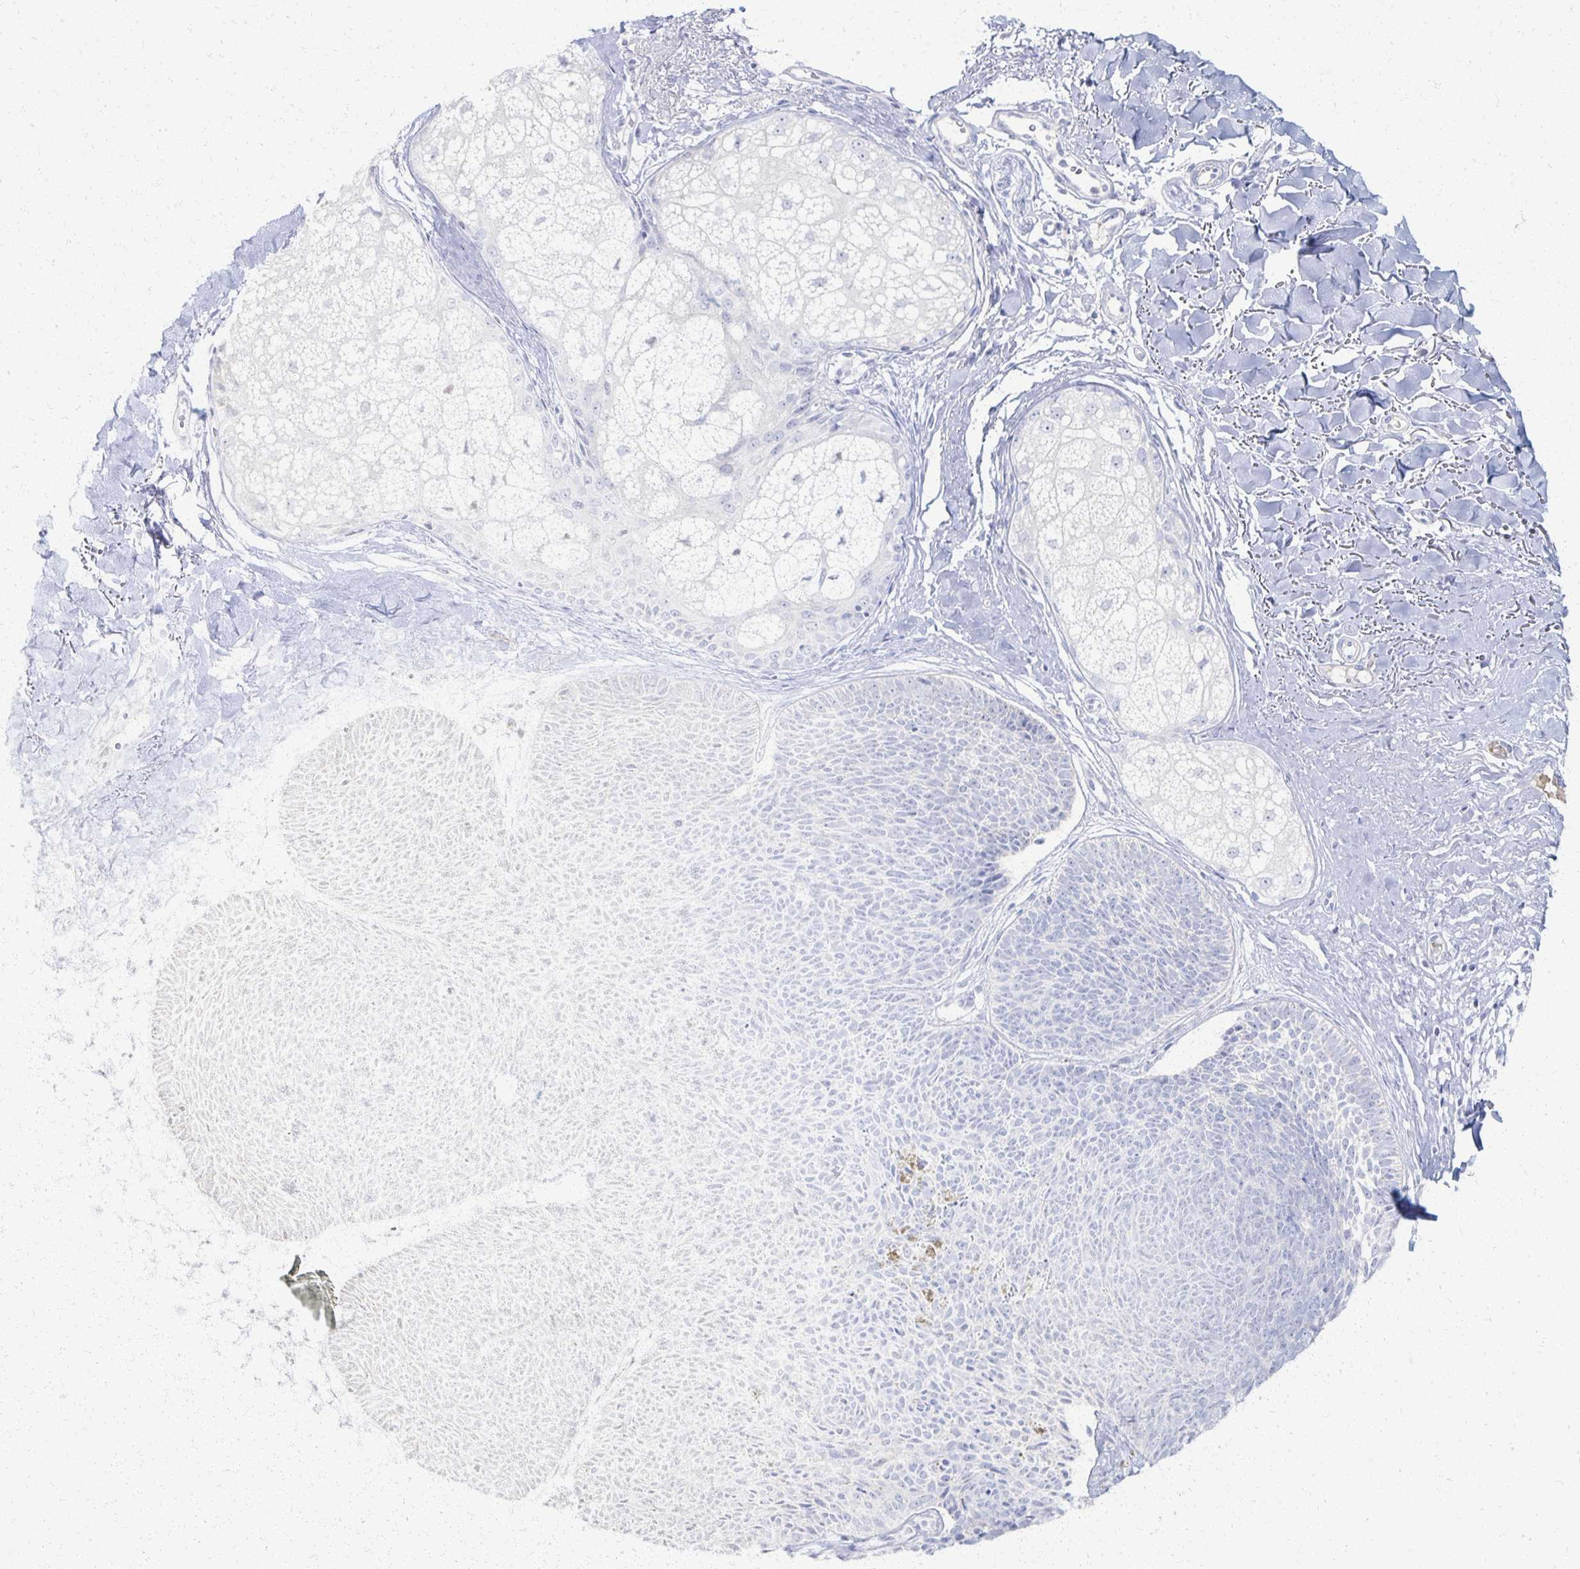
{"staining": {"intensity": "negative", "quantity": "none", "location": "none"}, "tissue": "skin cancer", "cell_type": "Tumor cells", "image_type": "cancer", "snomed": [{"axis": "morphology", "description": "Basal cell carcinoma"}, {"axis": "topography", "description": "Skin"}, {"axis": "topography", "description": "Skin of neck"}, {"axis": "topography", "description": "Skin of shoulder"}, {"axis": "topography", "description": "Skin of back"}], "caption": "Skin cancer (basal cell carcinoma) was stained to show a protein in brown. There is no significant expression in tumor cells.", "gene": "PRR20A", "patient": {"sex": "male", "age": 80}}